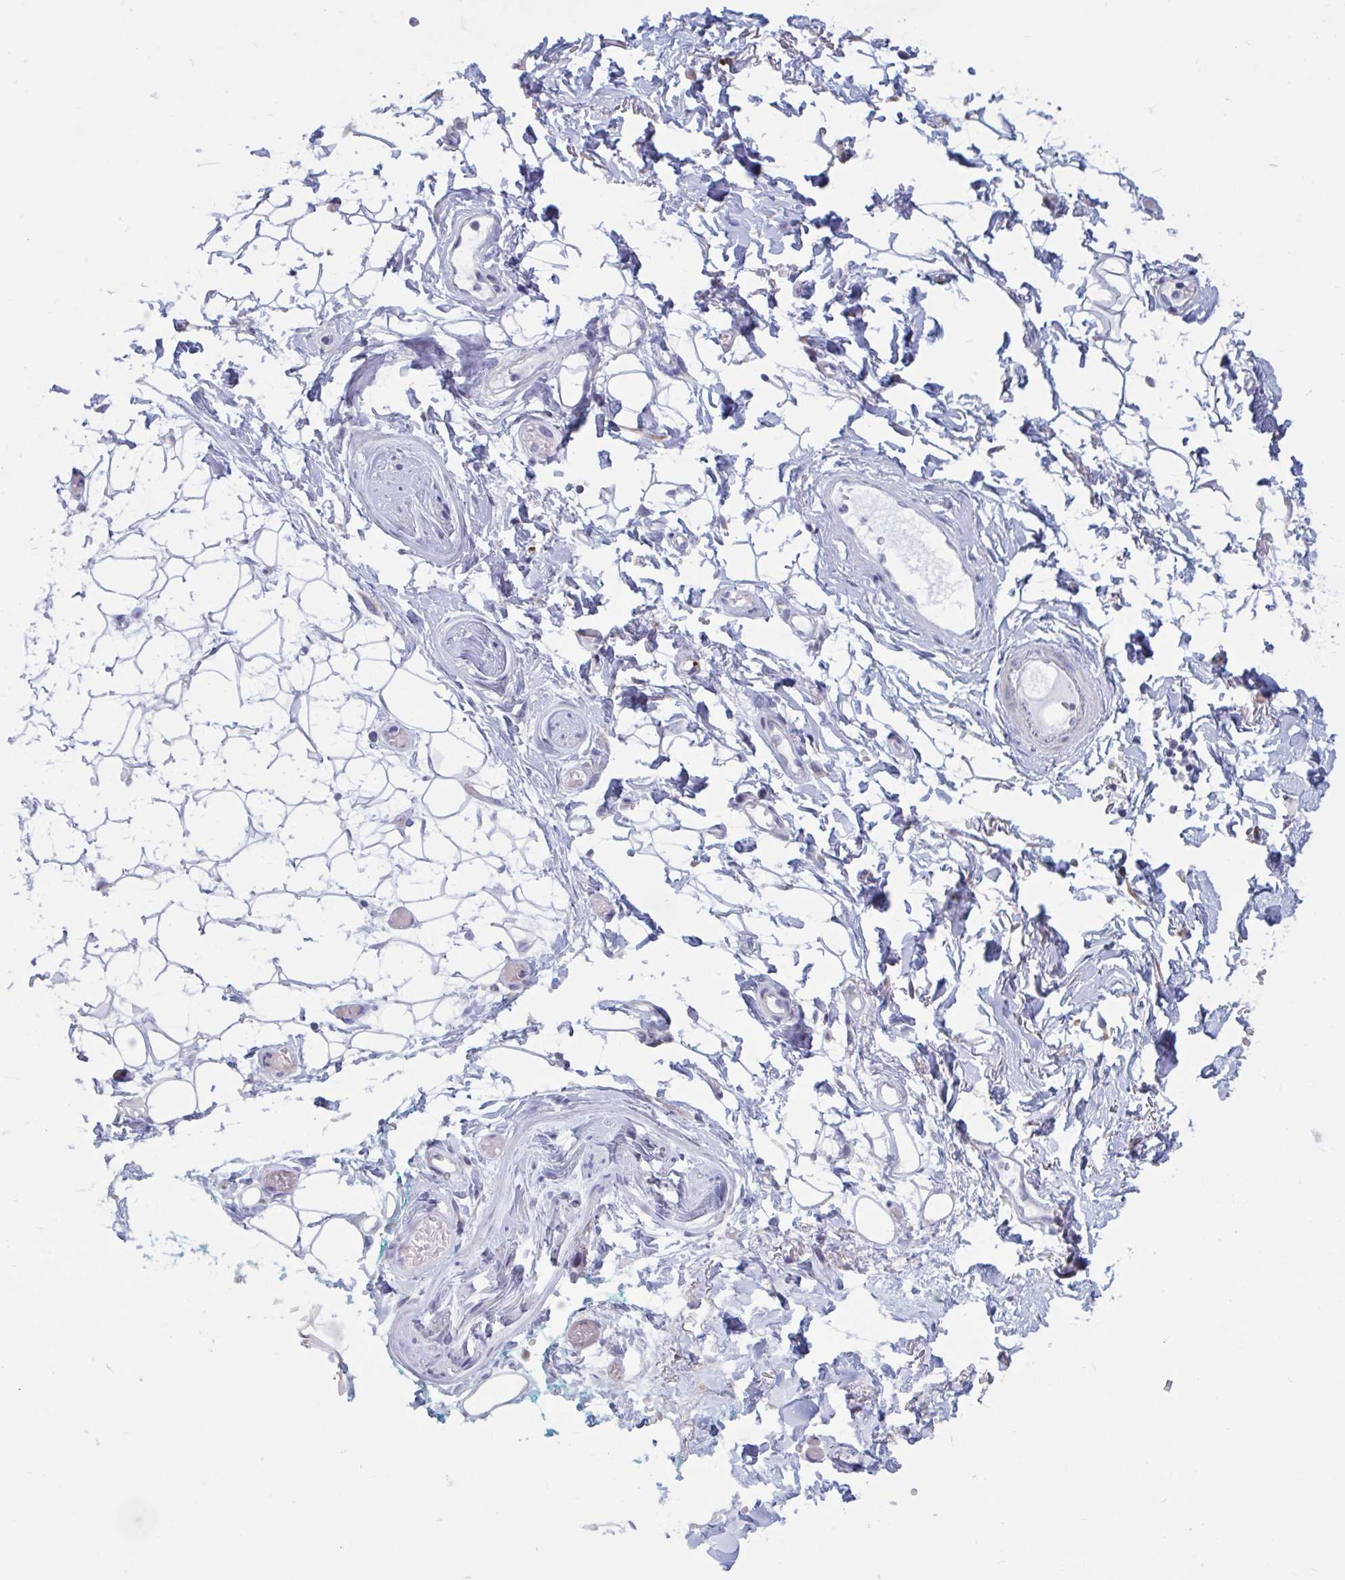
{"staining": {"intensity": "negative", "quantity": "none", "location": "none"}, "tissue": "adipose tissue", "cell_type": "Adipocytes", "image_type": "normal", "snomed": [{"axis": "morphology", "description": "Normal tissue, NOS"}, {"axis": "topography", "description": "Anal"}, {"axis": "topography", "description": "Peripheral nerve tissue"}], "caption": "A high-resolution image shows immunohistochemistry (IHC) staining of benign adipose tissue, which shows no significant expression in adipocytes. (DAB (3,3'-diaminobenzidine) immunohistochemistry with hematoxylin counter stain).", "gene": "ATG9A", "patient": {"sex": "male", "age": 78}}